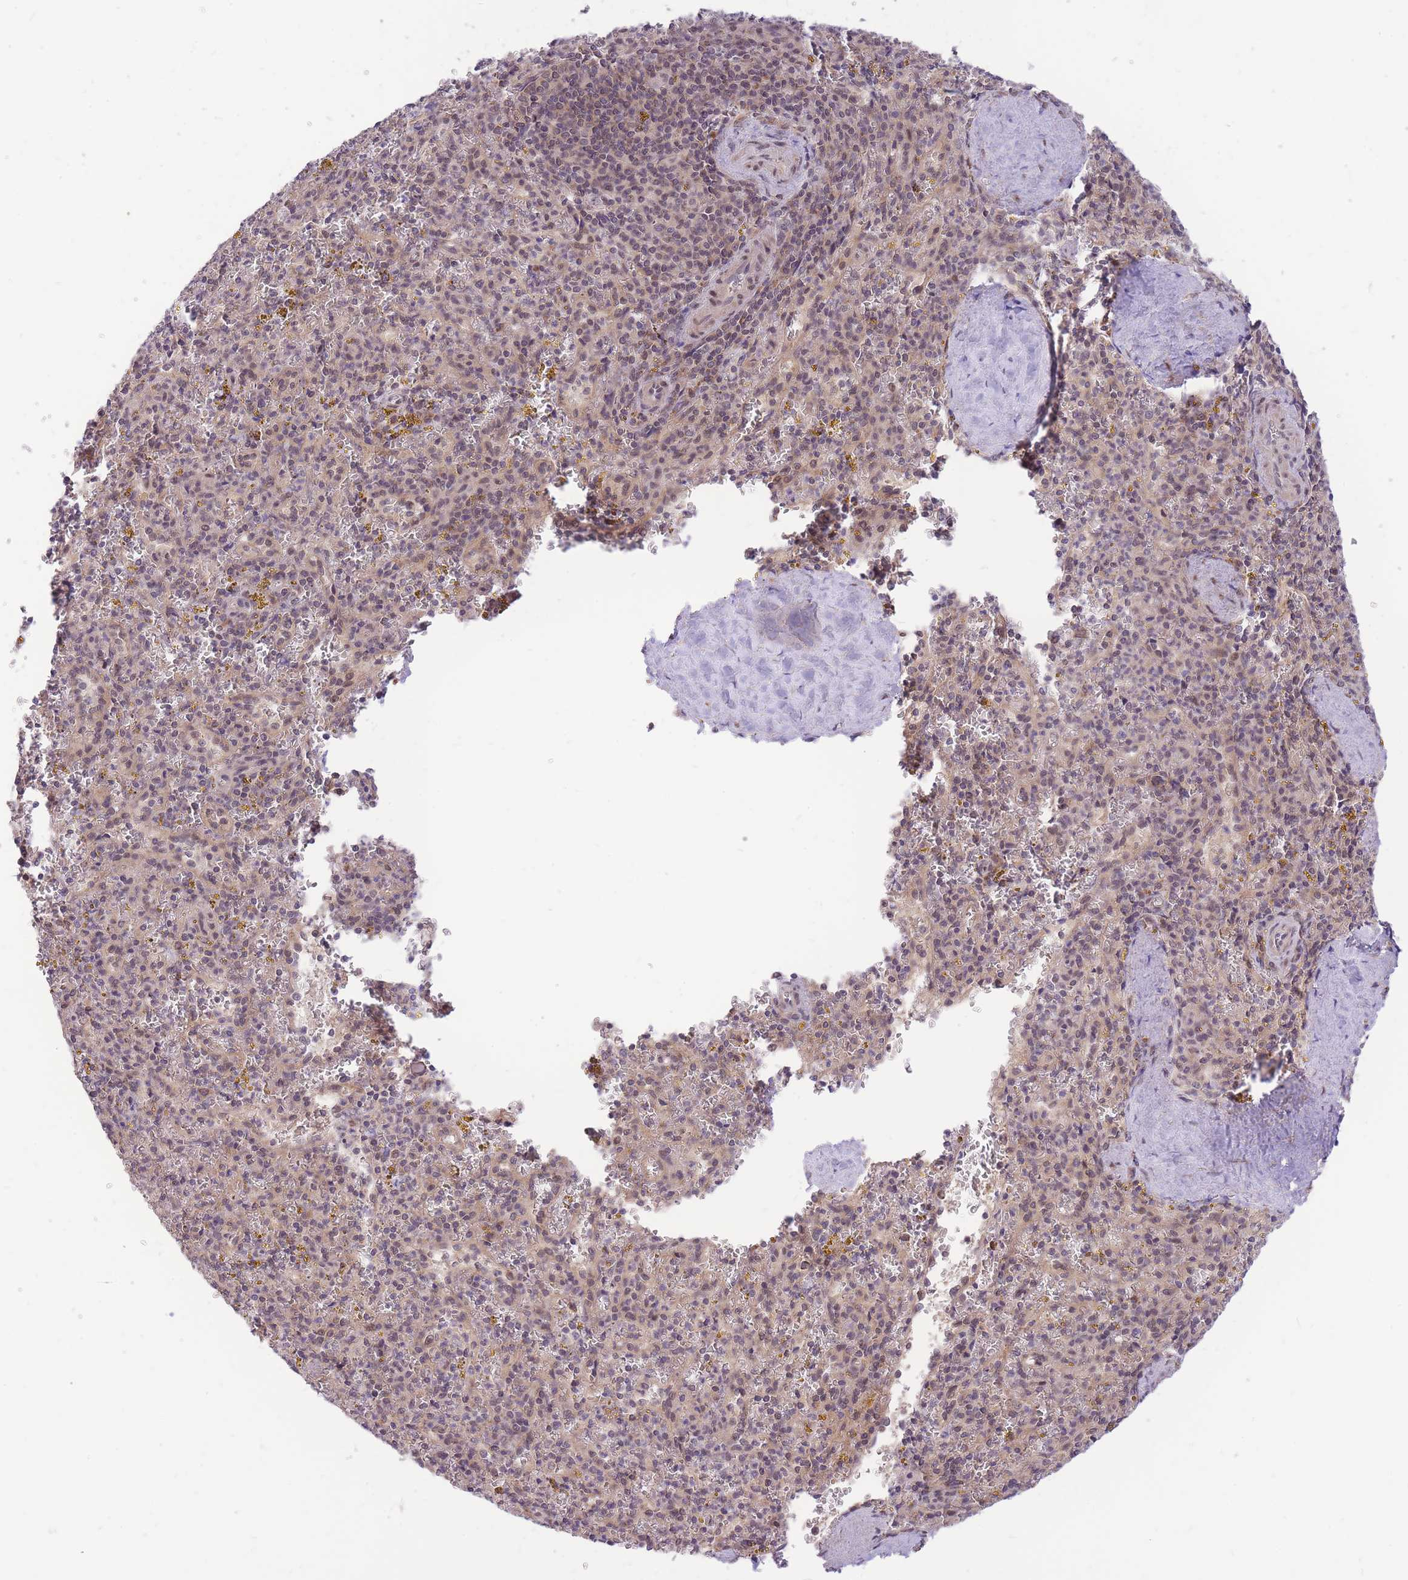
{"staining": {"intensity": "weak", "quantity": "<25%", "location": "nuclear"}, "tissue": "spleen", "cell_type": "Cells in red pulp", "image_type": "normal", "snomed": [{"axis": "morphology", "description": "Normal tissue, NOS"}, {"axis": "topography", "description": "Spleen"}], "caption": "Spleen was stained to show a protein in brown. There is no significant staining in cells in red pulp. (Brightfield microscopy of DAB IHC at high magnification).", "gene": "MINDY2", "patient": {"sex": "male", "age": 57}}